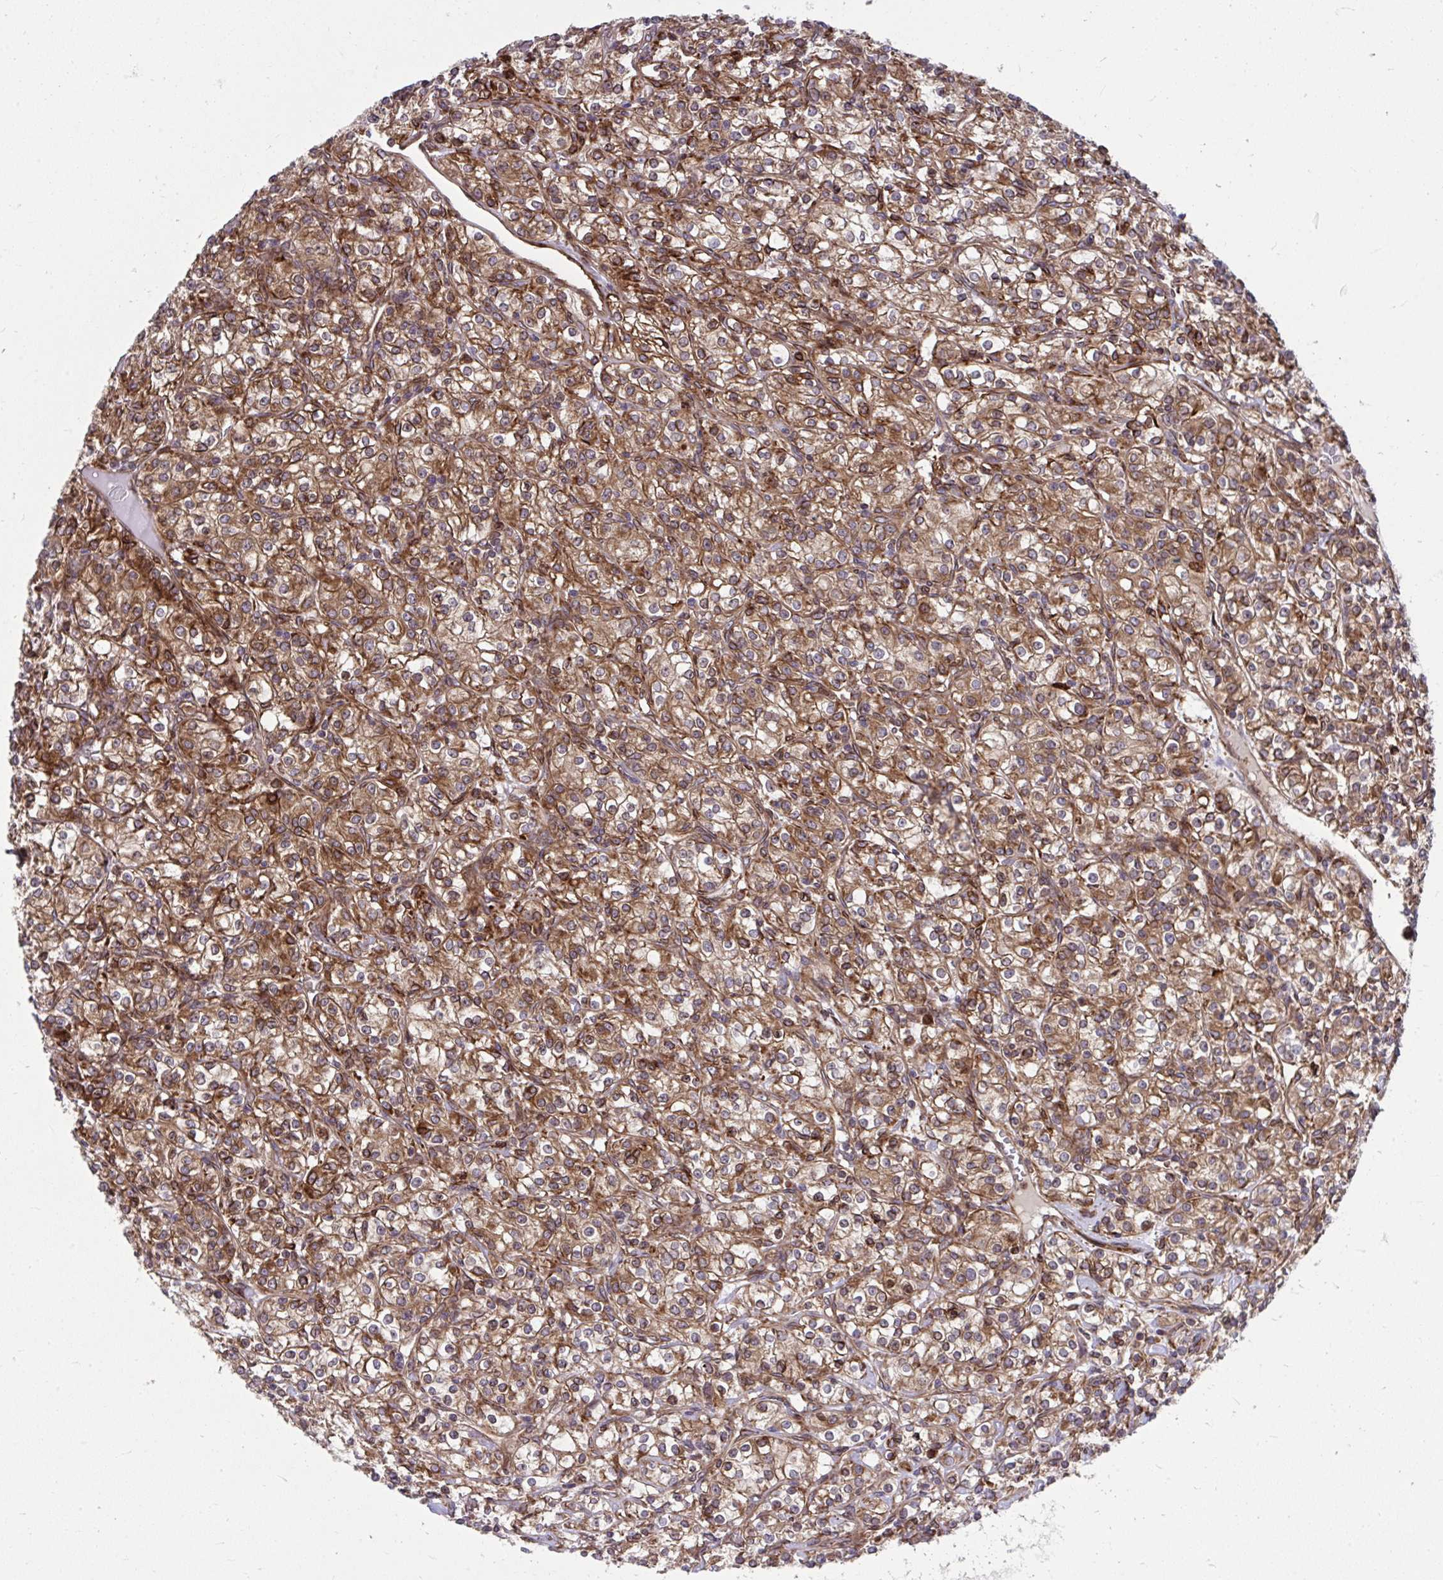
{"staining": {"intensity": "moderate", "quantity": ">75%", "location": "cytoplasmic/membranous"}, "tissue": "renal cancer", "cell_type": "Tumor cells", "image_type": "cancer", "snomed": [{"axis": "morphology", "description": "Adenocarcinoma, NOS"}, {"axis": "topography", "description": "Kidney"}], "caption": "IHC micrograph of neoplastic tissue: renal adenocarcinoma stained using immunohistochemistry exhibits medium levels of moderate protein expression localized specifically in the cytoplasmic/membranous of tumor cells, appearing as a cytoplasmic/membranous brown color.", "gene": "STIM2", "patient": {"sex": "male", "age": 77}}